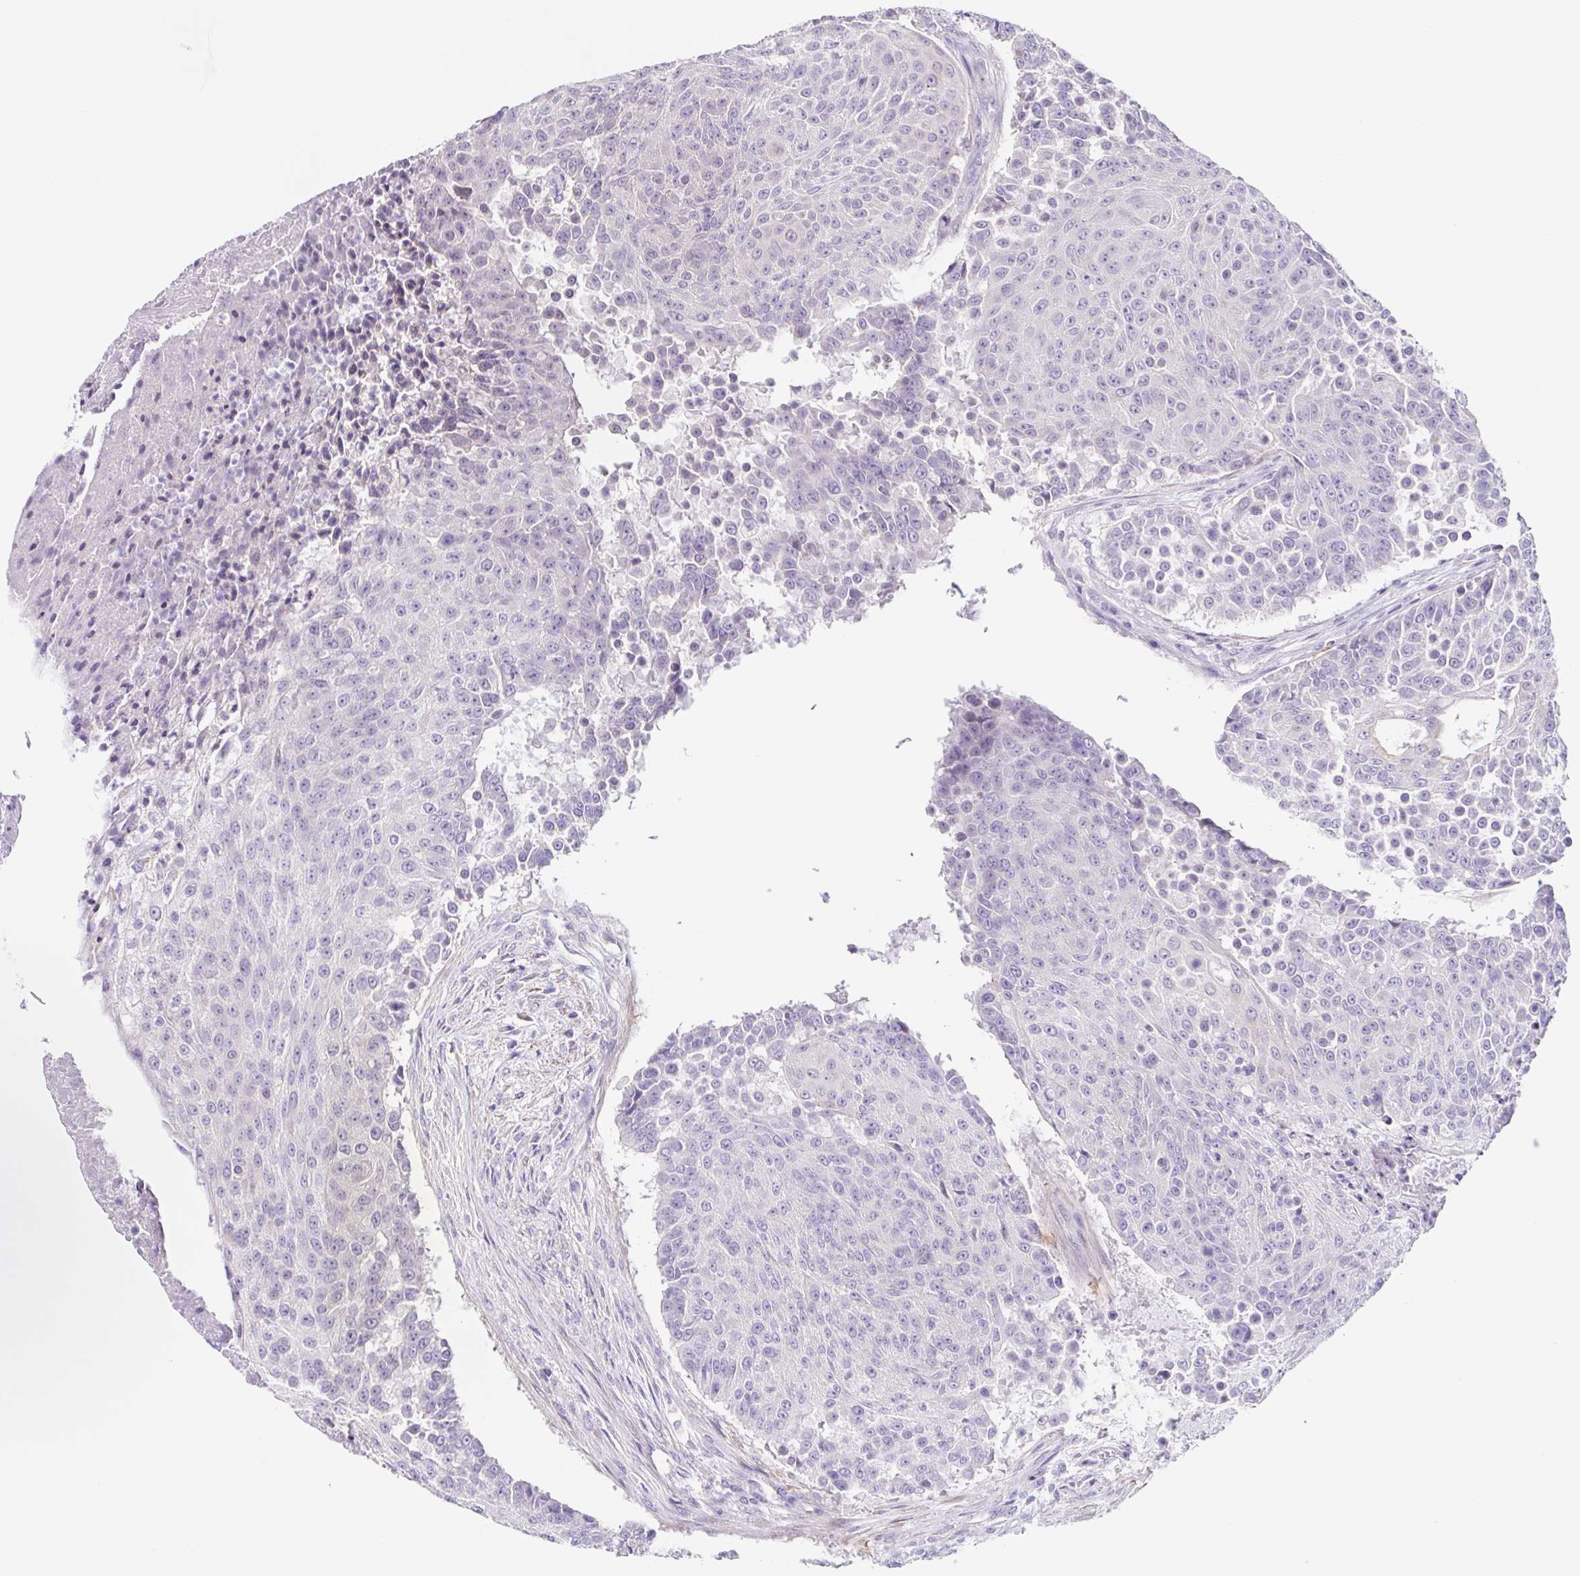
{"staining": {"intensity": "negative", "quantity": "none", "location": "none"}, "tissue": "urothelial cancer", "cell_type": "Tumor cells", "image_type": "cancer", "snomed": [{"axis": "morphology", "description": "Urothelial carcinoma, High grade"}, {"axis": "topography", "description": "Urinary bladder"}], "caption": "A micrograph of urothelial cancer stained for a protein shows no brown staining in tumor cells.", "gene": "DCAF17", "patient": {"sex": "female", "age": 63}}